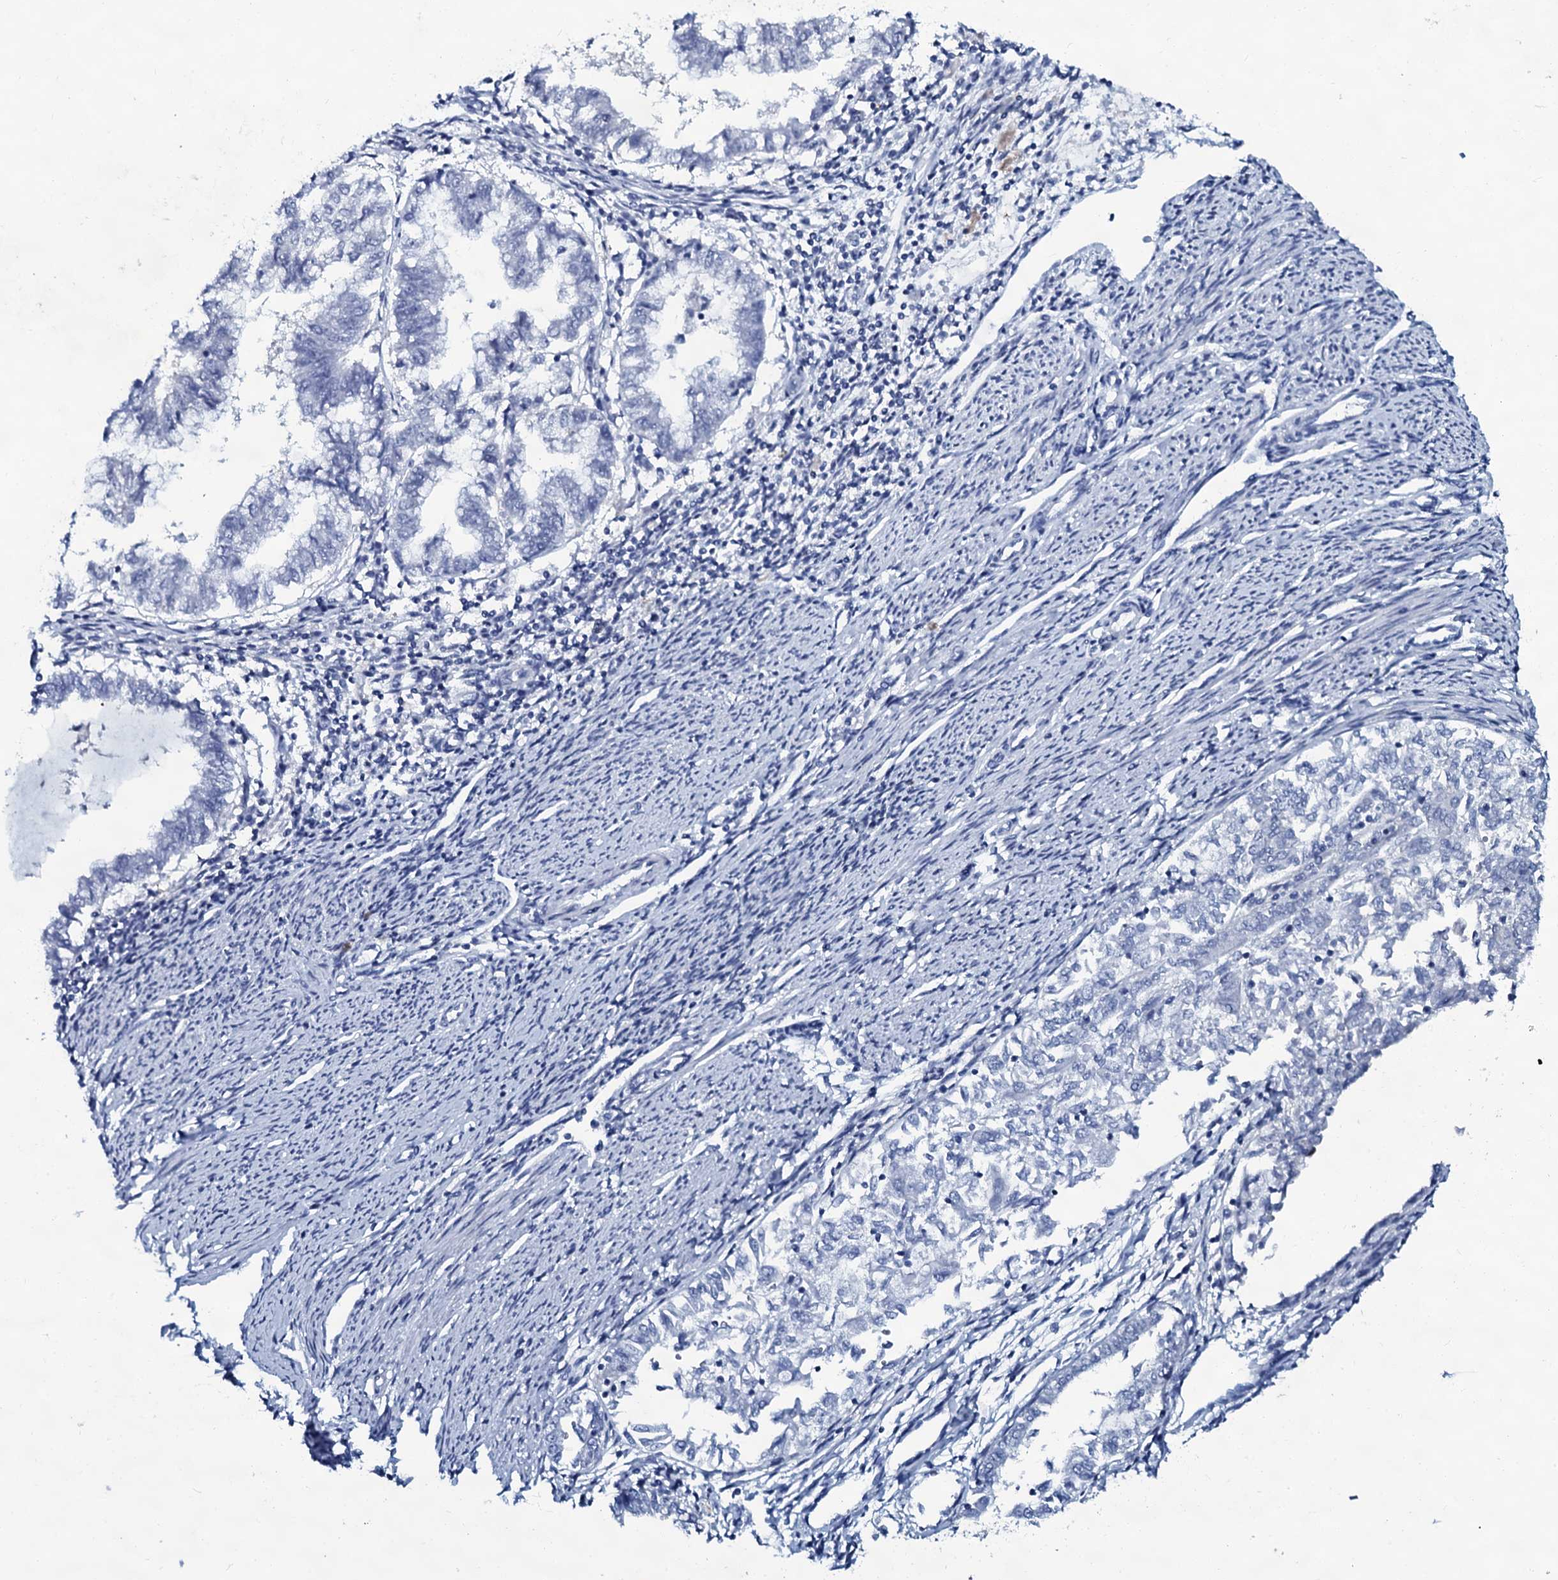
{"staining": {"intensity": "negative", "quantity": "none", "location": "none"}, "tissue": "endometrial cancer", "cell_type": "Tumor cells", "image_type": "cancer", "snomed": [{"axis": "morphology", "description": "Adenocarcinoma, NOS"}, {"axis": "topography", "description": "Endometrium"}], "caption": "Protein analysis of adenocarcinoma (endometrial) reveals no significant expression in tumor cells.", "gene": "SLC4A7", "patient": {"sex": "female", "age": 79}}